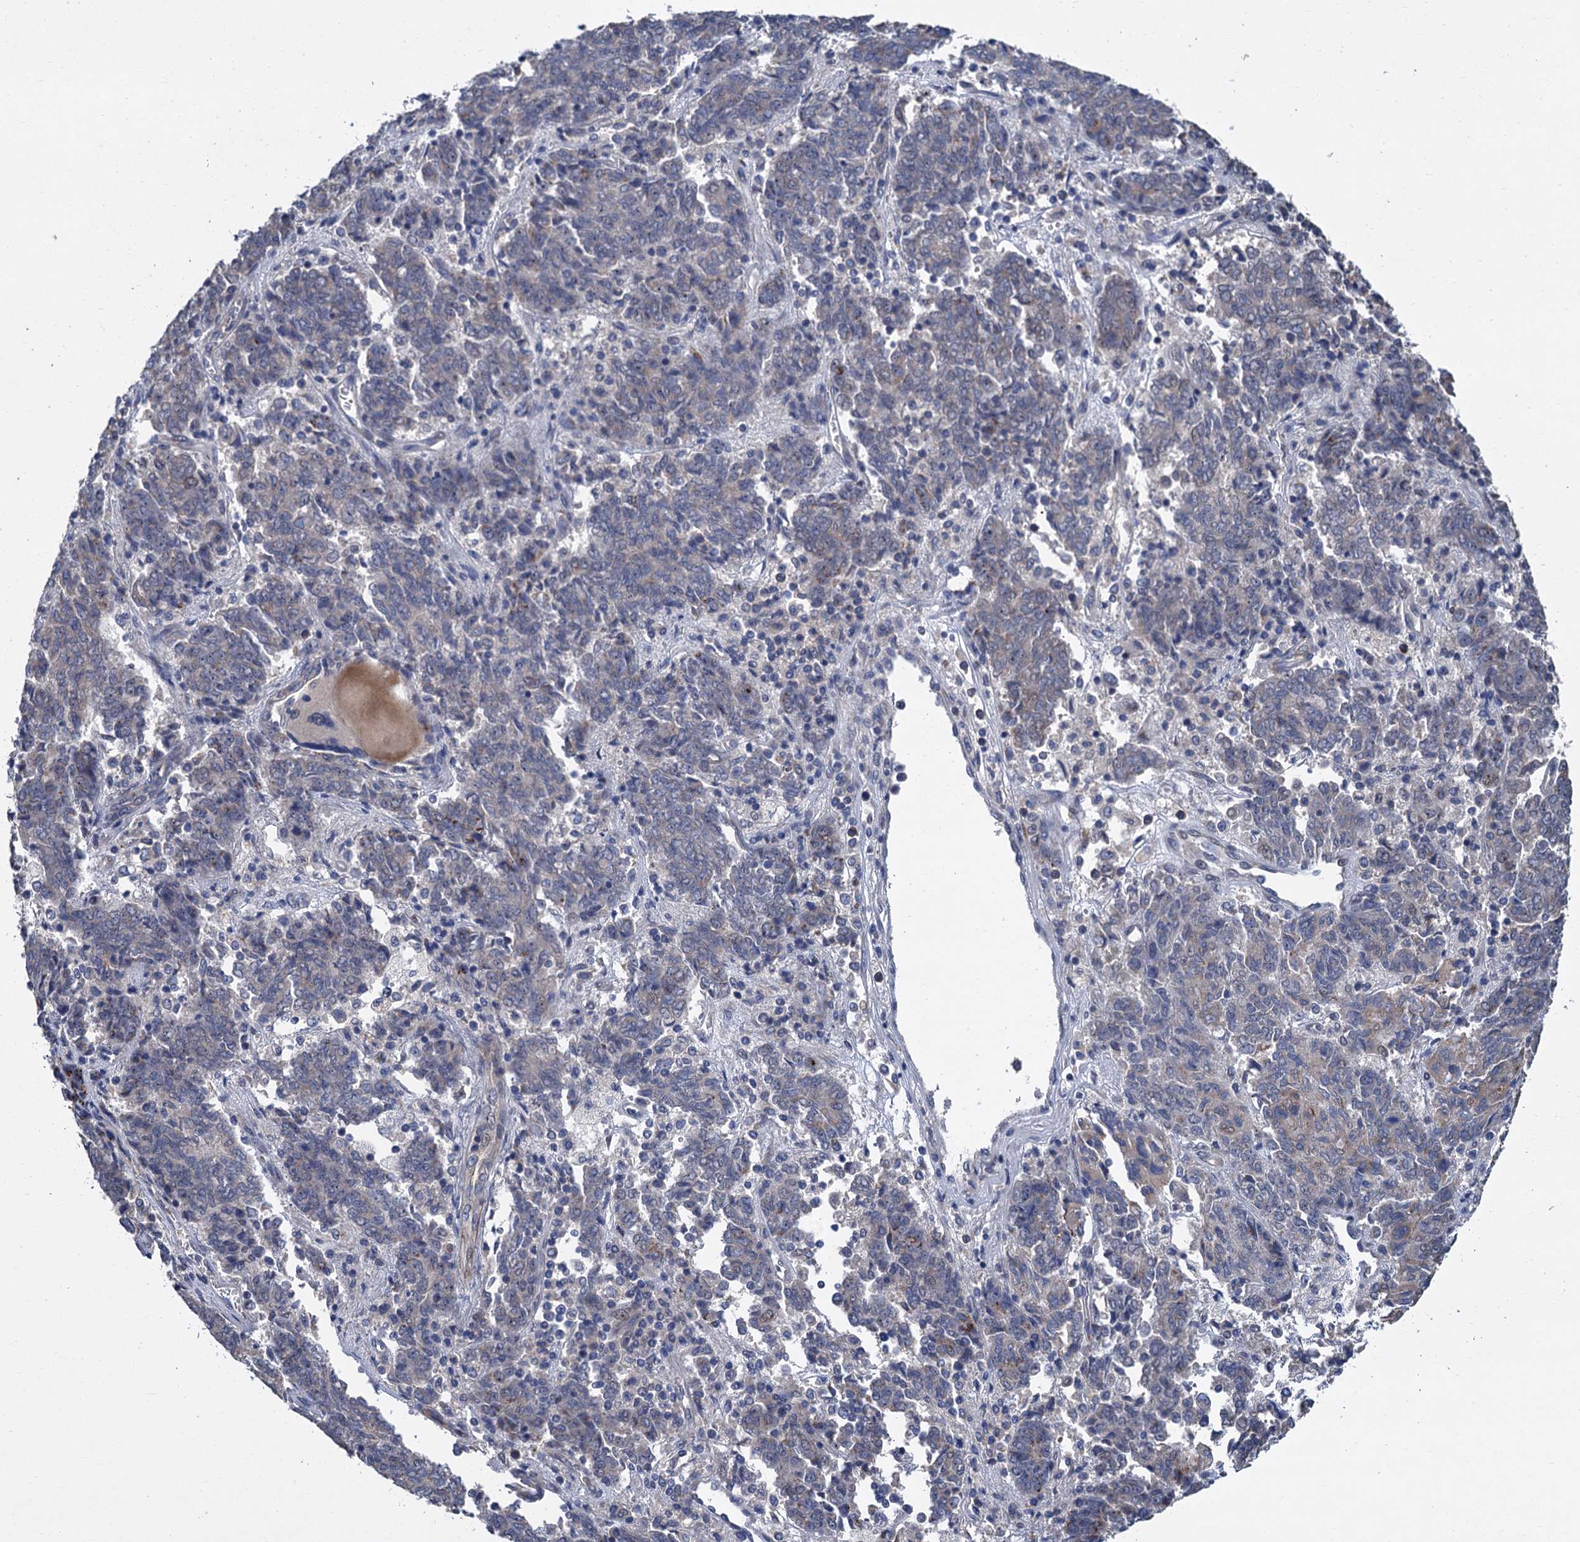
{"staining": {"intensity": "weak", "quantity": "<25%", "location": "cytoplasmic/membranous"}, "tissue": "endometrial cancer", "cell_type": "Tumor cells", "image_type": "cancer", "snomed": [{"axis": "morphology", "description": "Adenocarcinoma, NOS"}, {"axis": "topography", "description": "Endometrium"}], "caption": "There is no significant staining in tumor cells of endometrial cancer.", "gene": "TRAF7", "patient": {"sex": "female", "age": 80}}